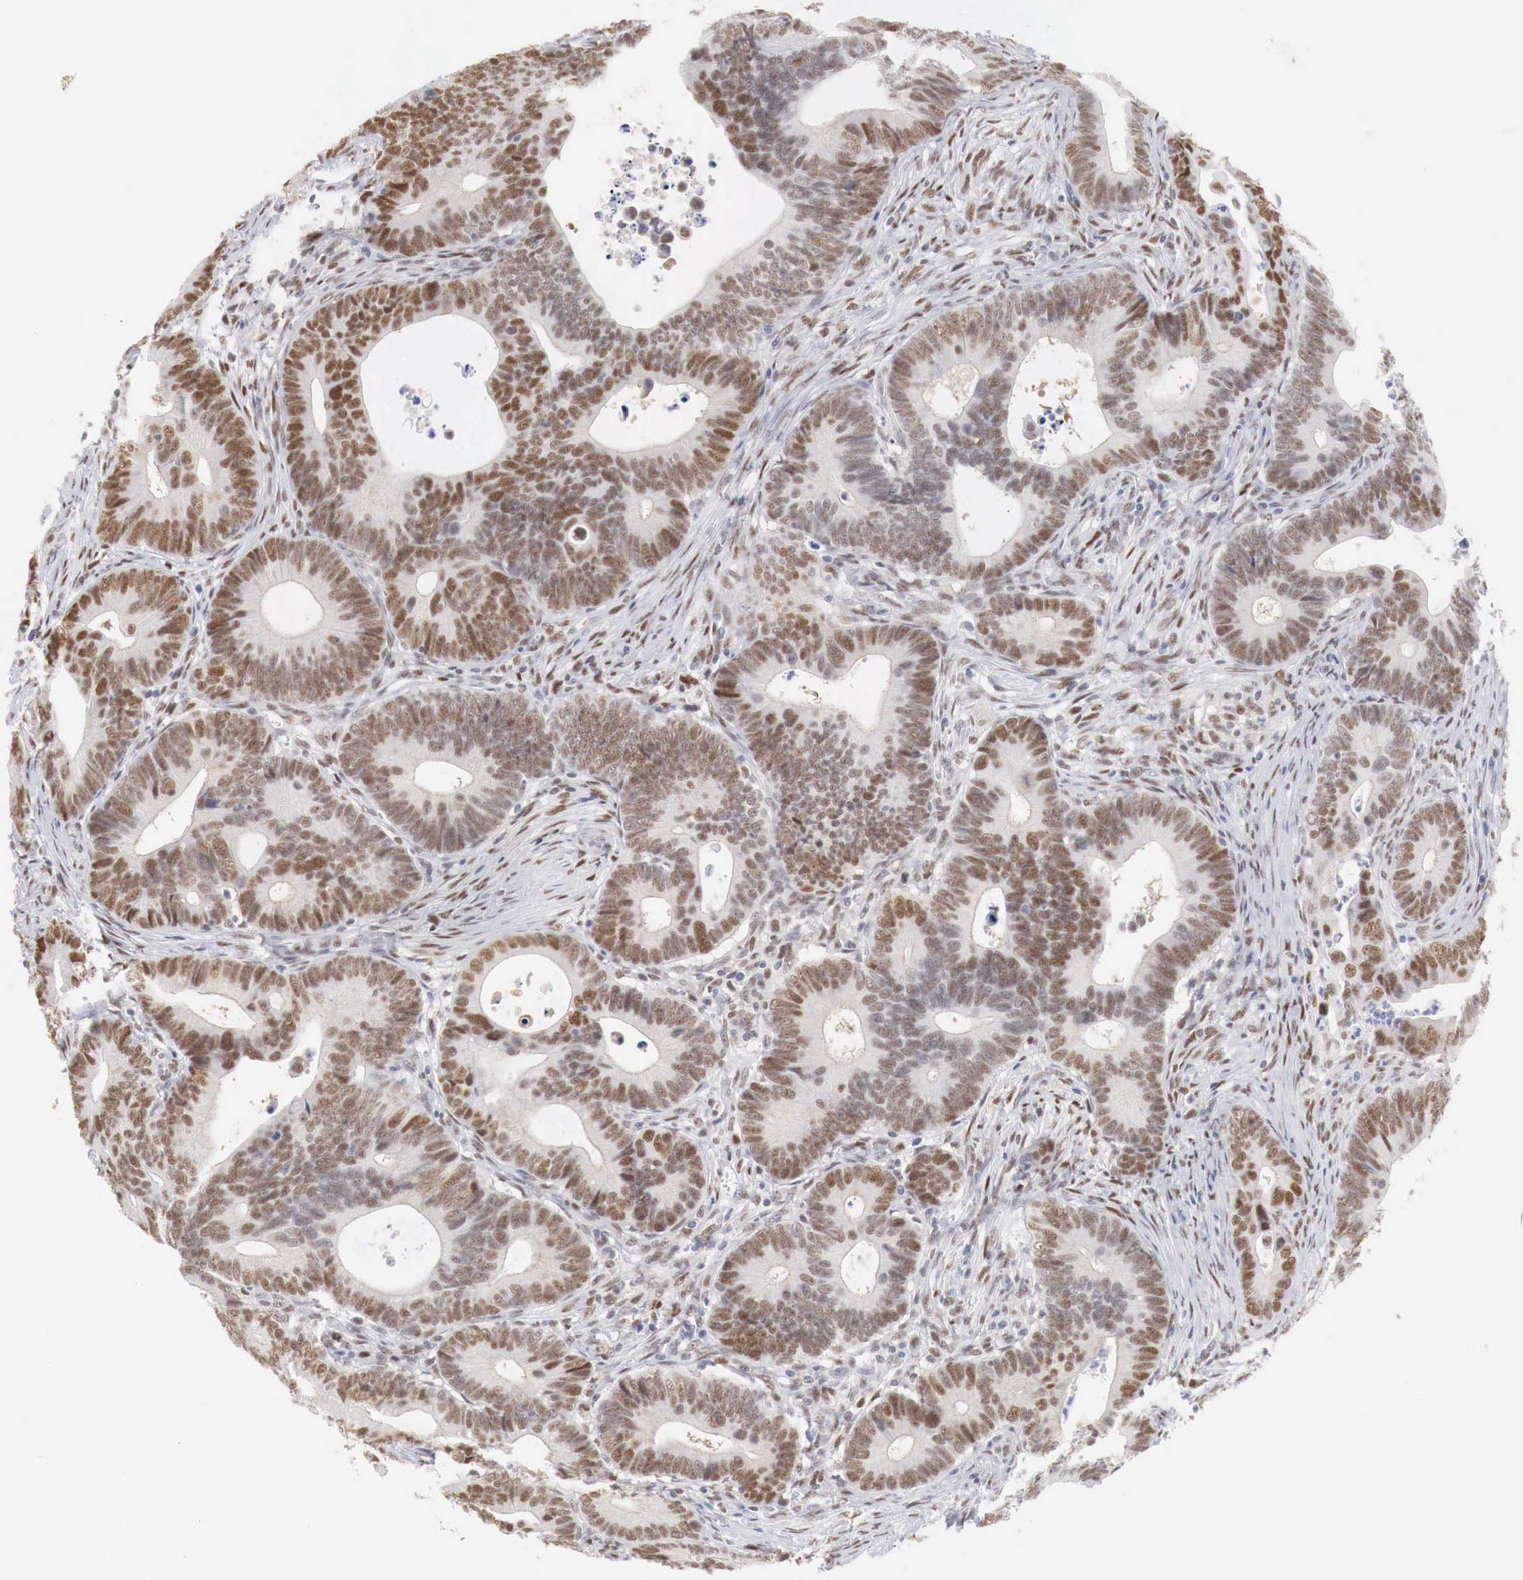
{"staining": {"intensity": "moderate", "quantity": ">75%", "location": "nuclear"}, "tissue": "colorectal cancer", "cell_type": "Tumor cells", "image_type": "cancer", "snomed": [{"axis": "morphology", "description": "Adenocarcinoma, NOS"}, {"axis": "topography", "description": "Colon"}], "caption": "Protein staining of colorectal cancer (adenocarcinoma) tissue reveals moderate nuclear expression in about >75% of tumor cells.", "gene": "FOXP2", "patient": {"sex": "female", "age": 78}}